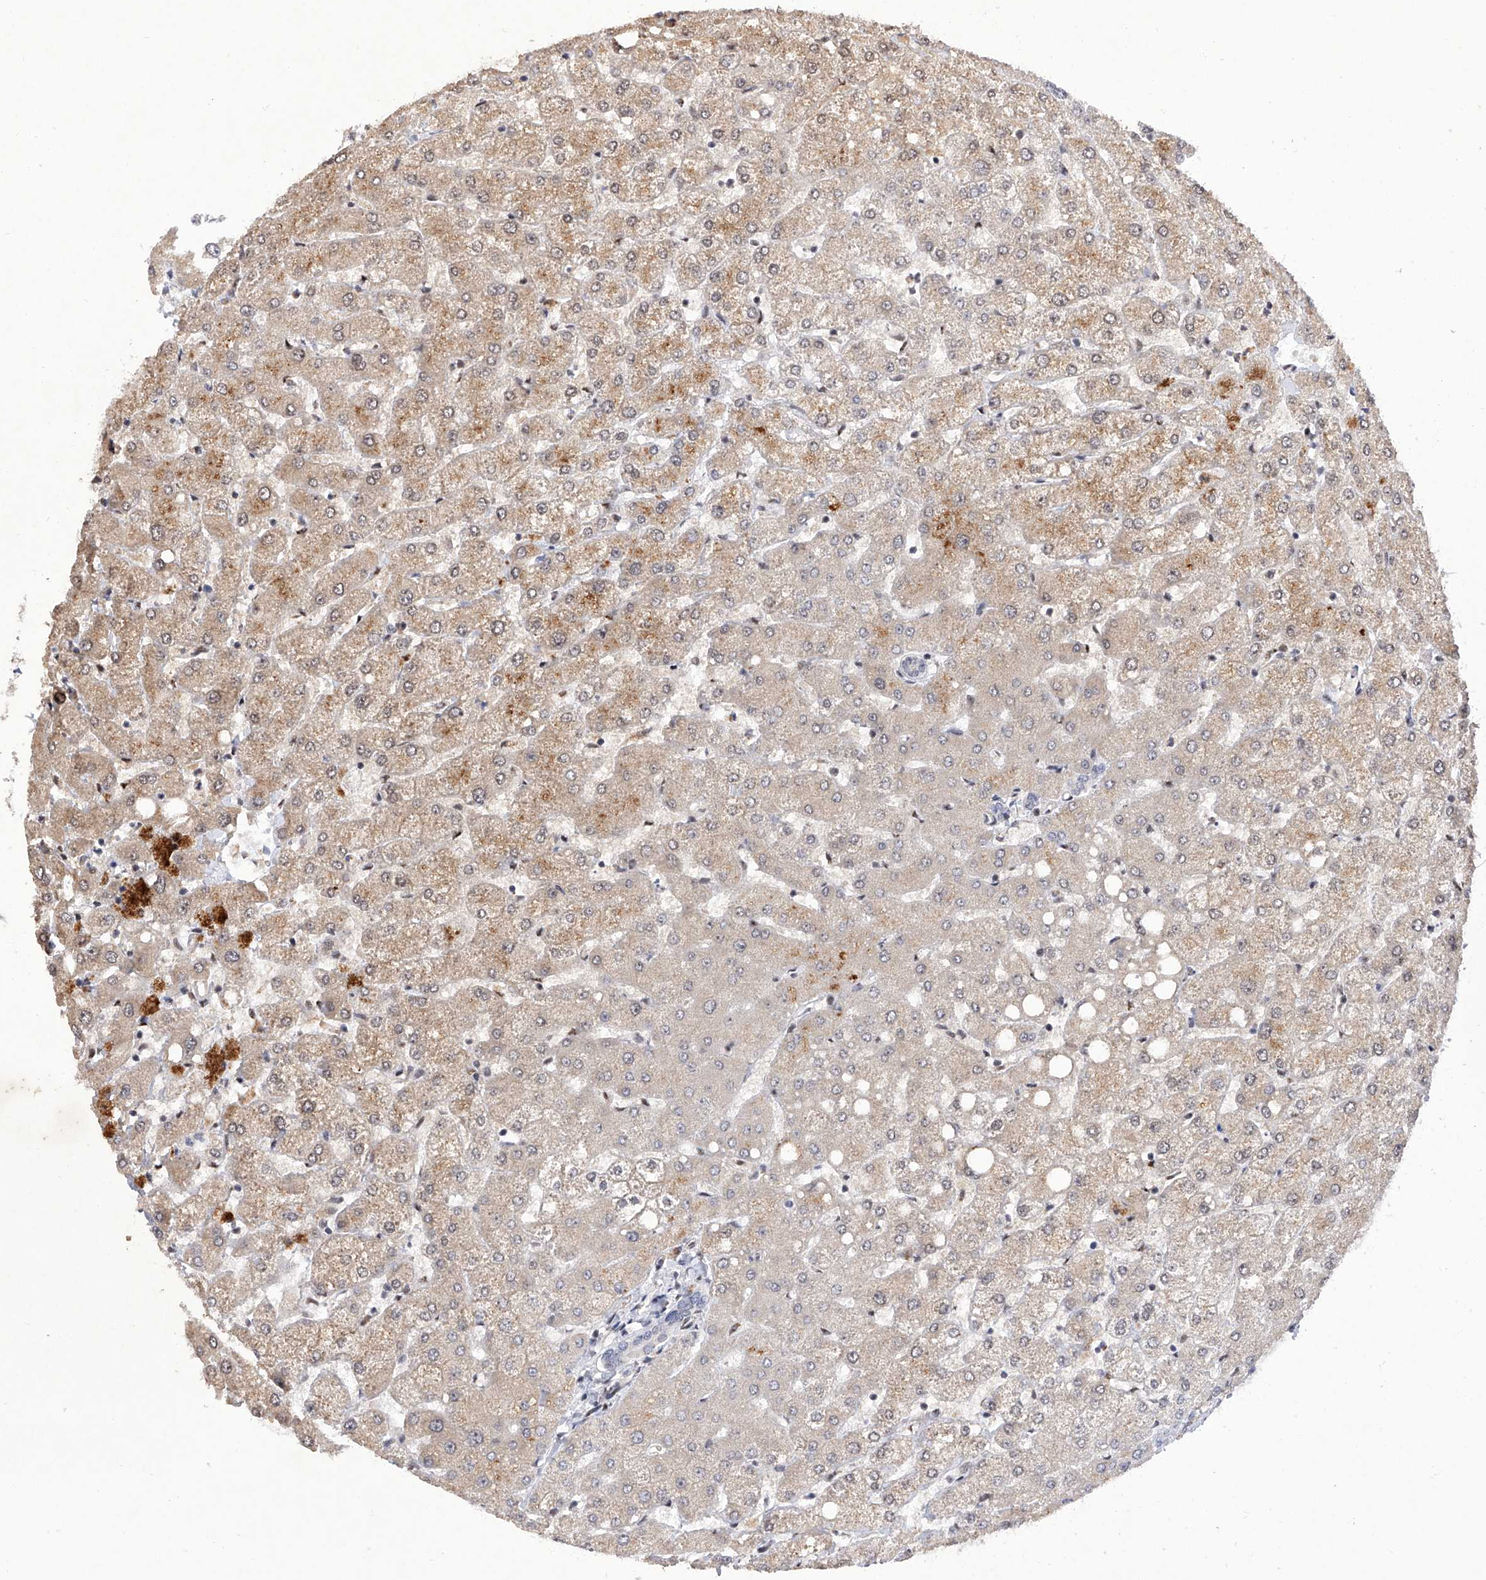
{"staining": {"intensity": "negative", "quantity": "none", "location": "none"}, "tissue": "liver", "cell_type": "Cholangiocytes", "image_type": "normal", "snomed": [{"axis": "morphology", "description": "Normal tissue, NOS"}, {"axis": "topography", "description": "Liver"}], "caption": "This is an immunohistochemistry micrograph of normal liver. There is no staining in cholangiocytes.", "gene": "RAD54L", "patient": {"sex": "female", "age": 54}}